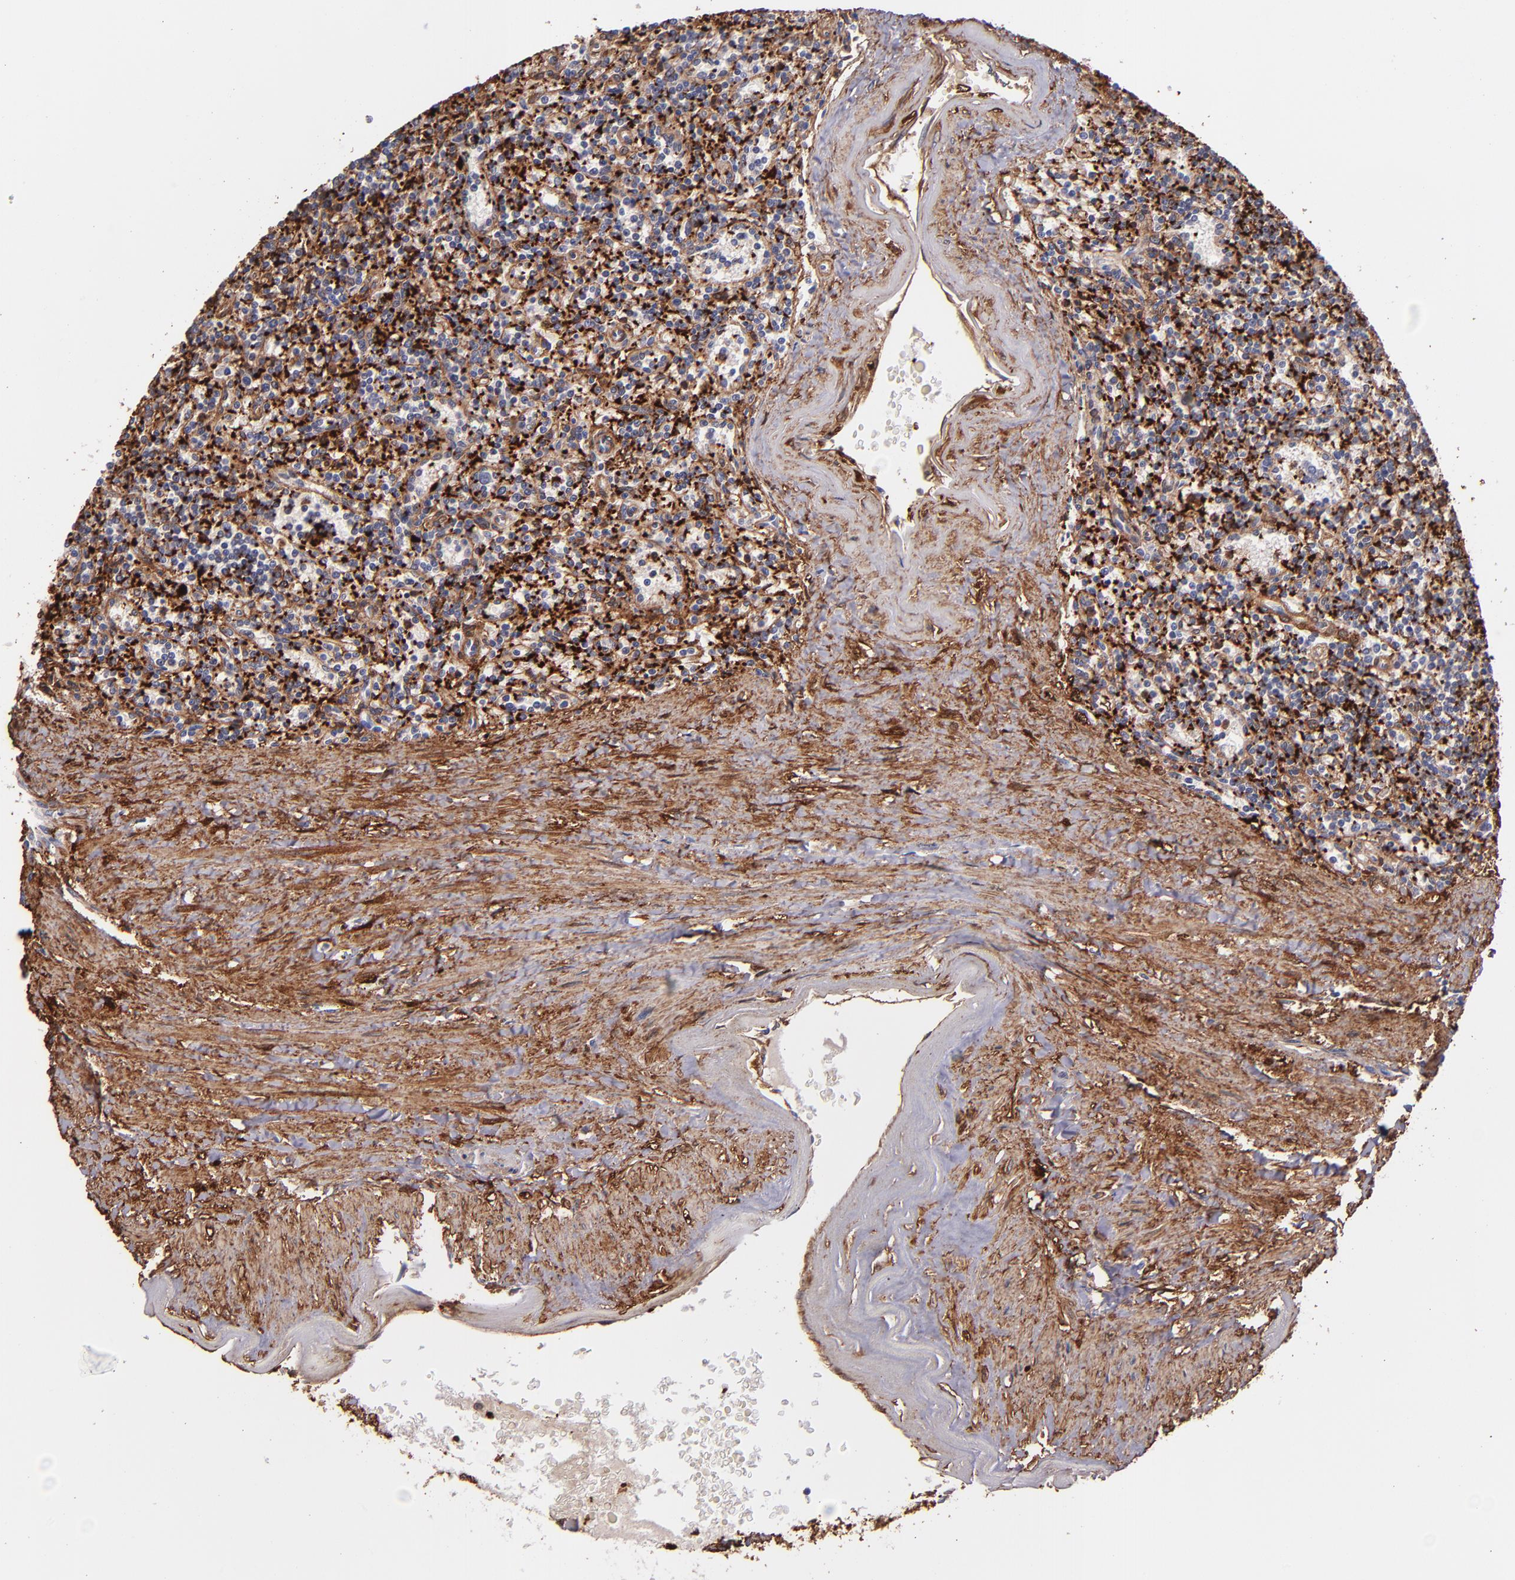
{"staining": {"intensity": "weak", "quantity": "<25%", "location": "cytoplasmic/membranous"}, "tissue": "lymphoma", "cell_type": "Tumor cells", "image_type": "cancer", "snomed": [{"axis": "morphology", "description": "Malignant lymphoma, non-Hodgkin's type, Low grade"}, {"axis": "topography", "description": "Spleen"}], "caption": "Photomicrograph shows no significant protein positivity in tumor cells of low-grade malignant lymphoma, non-Hodgkin's type.", "gene": "VCL", "patient": {"sex": "male", "age": 73}}